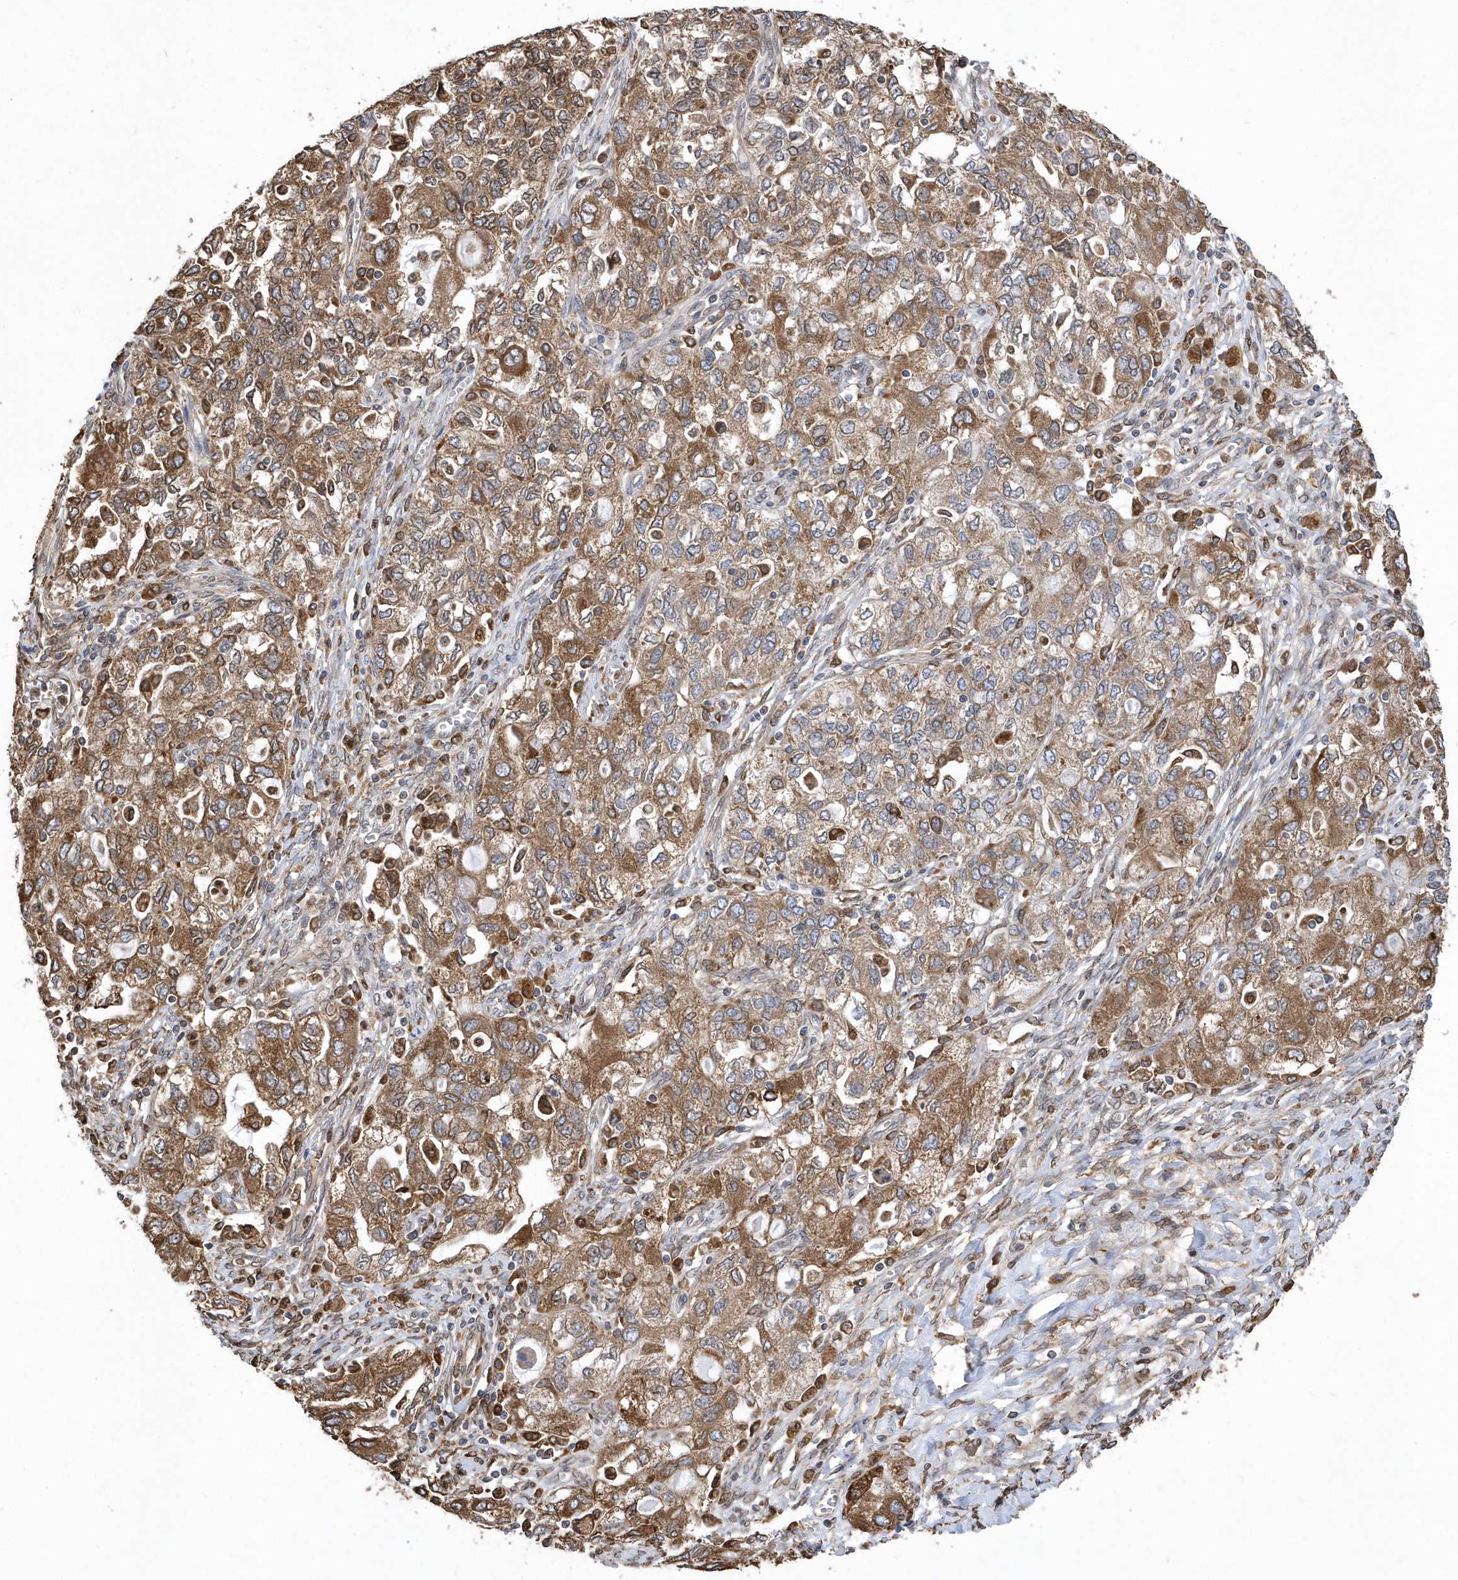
{"staining": {"intensity": "moderate", "quantity": ">75%", "location": "cytoplasmic/membranous"}, "tissue": "ovarian cancer", "cell_type": "Tumor cells", "image_type": "cancer", "snomed": [{"axis": "morphology", "description": "Carcinoma, NOS"}, {"axis": "morphology", "description": "Cystadenocarcinoma, serous, NOS"}, {"axis": "topography", "description": "Ovary"}], "caption": "Immunohistochemistry histopathology image of ovarian cancer stained for a protein (brown), which displays medium levels of moderate cytoplasmic/membranous staining in approximately >75% of tumor cells.", "gene": "VAMP7", "patient": {"sex": "female", "age": 69}}